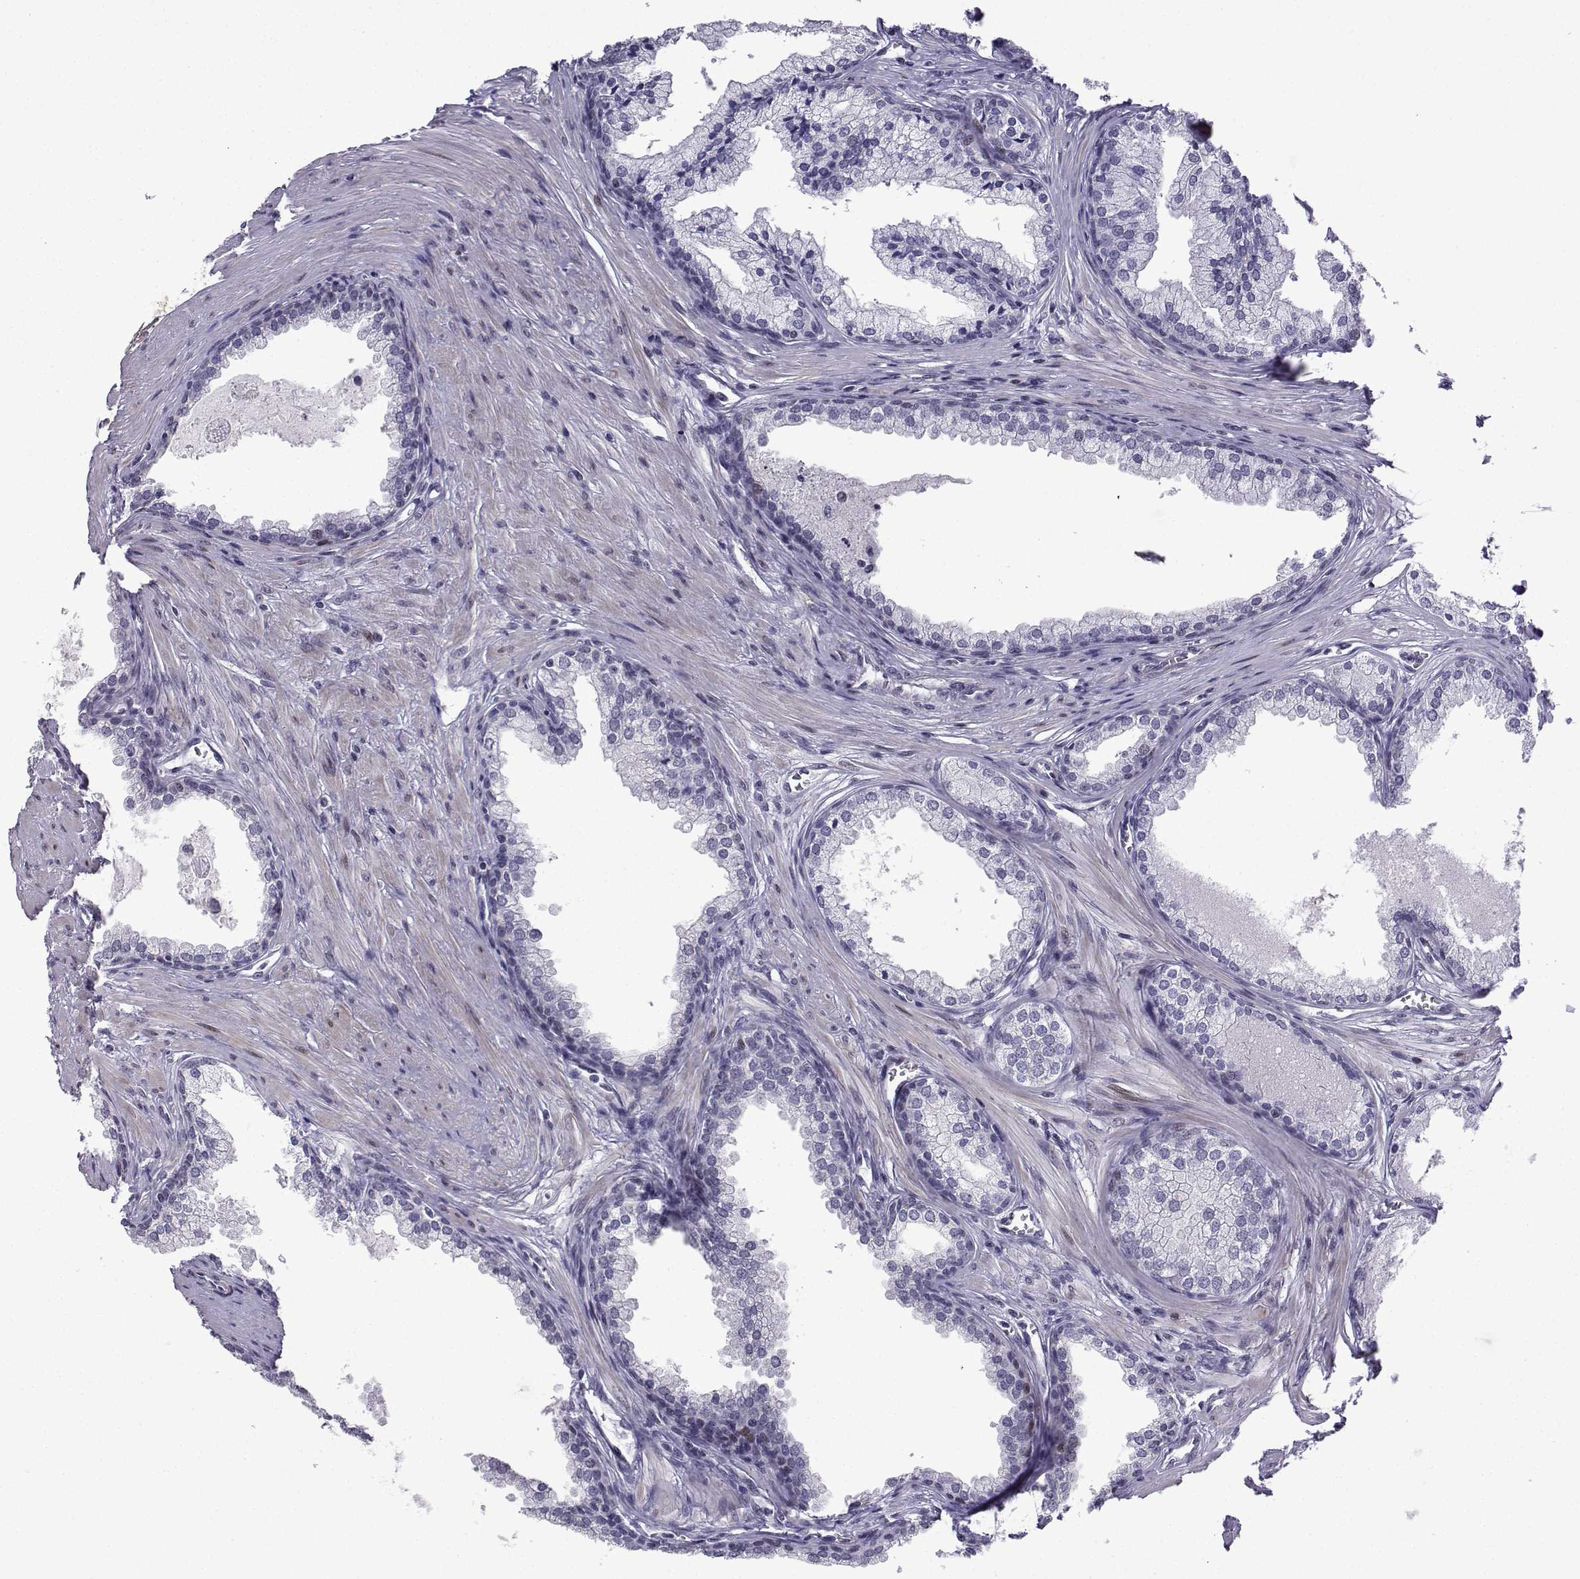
{"staining": {"intensity": "negative", "quantity": "none", "location": "none"}, "tissue": "prostate cancer", "cell_type": "Tumor cells", "image_type": "cancer", "snomed": [{"axis": "morphology", "description": "Adenocarcinoma, NOS"}, {"axis": "topography", "description": "Prostate"}], "caption": "Protein analysis of prostate cancer reveals no significant expression in tumor cells.", "gene": "CFAP70", "patient": {"sex": "male", "age": 66}}